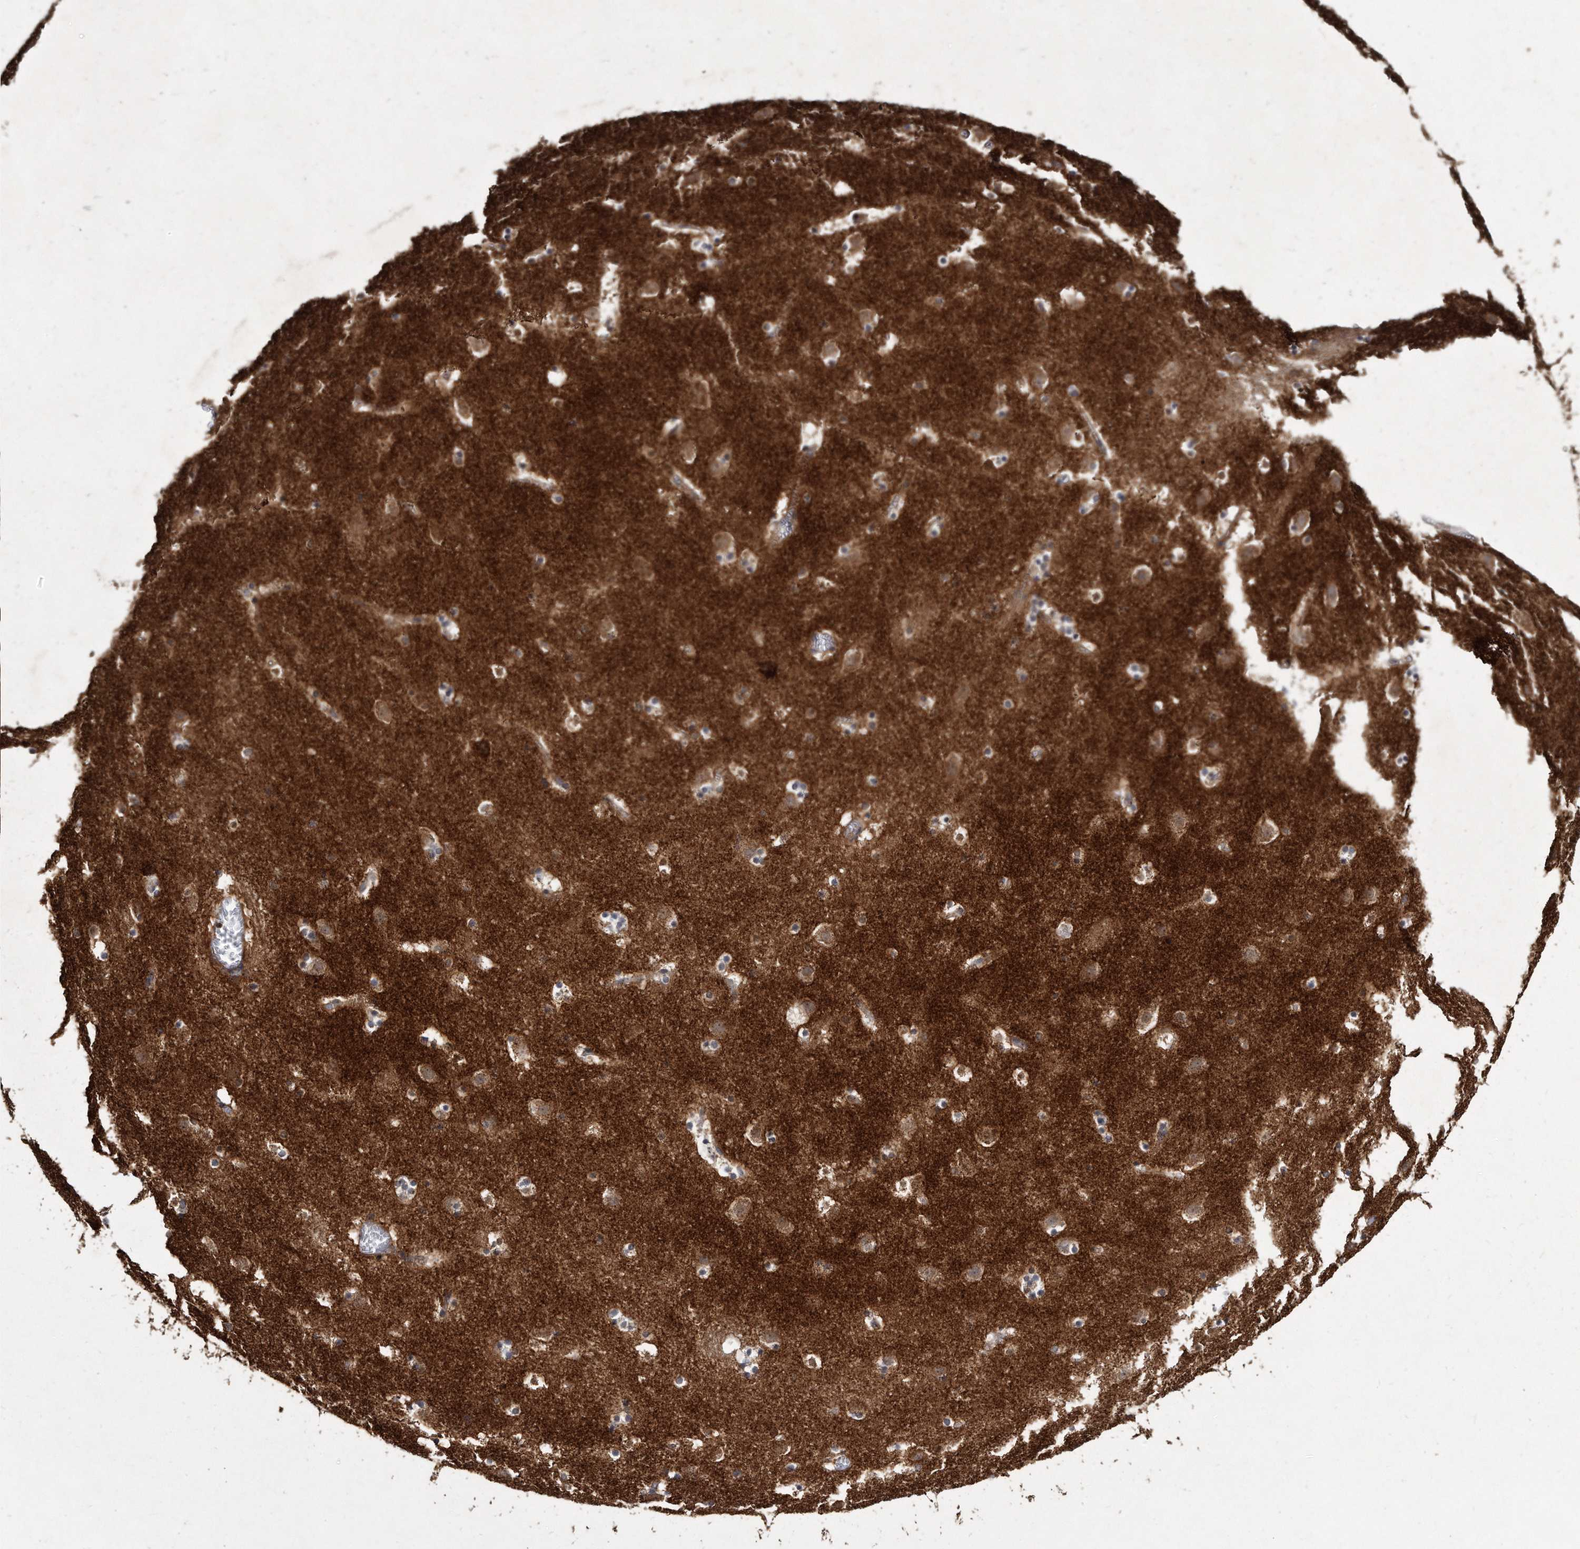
{"staining": {"intensity": "moderate", "quantity": "<25%", "location": "cytoplasmic/membranous"}, "tissue": "caudate", "cell_type": "Glial cells", "image_type": "normal", "snomed": [{"axis": "morphology", "description": "Normal tissue, NOS"}, {"axis": "topography", "description": "Lateral ventricle wall"}], "caption": "The immunohistochemical stain highlights moderate cytoplasmic/membranous expression in glial cells of normal caudate.", "gene": "FAM136A", "patient": {"sex": "male", "age": 45}}